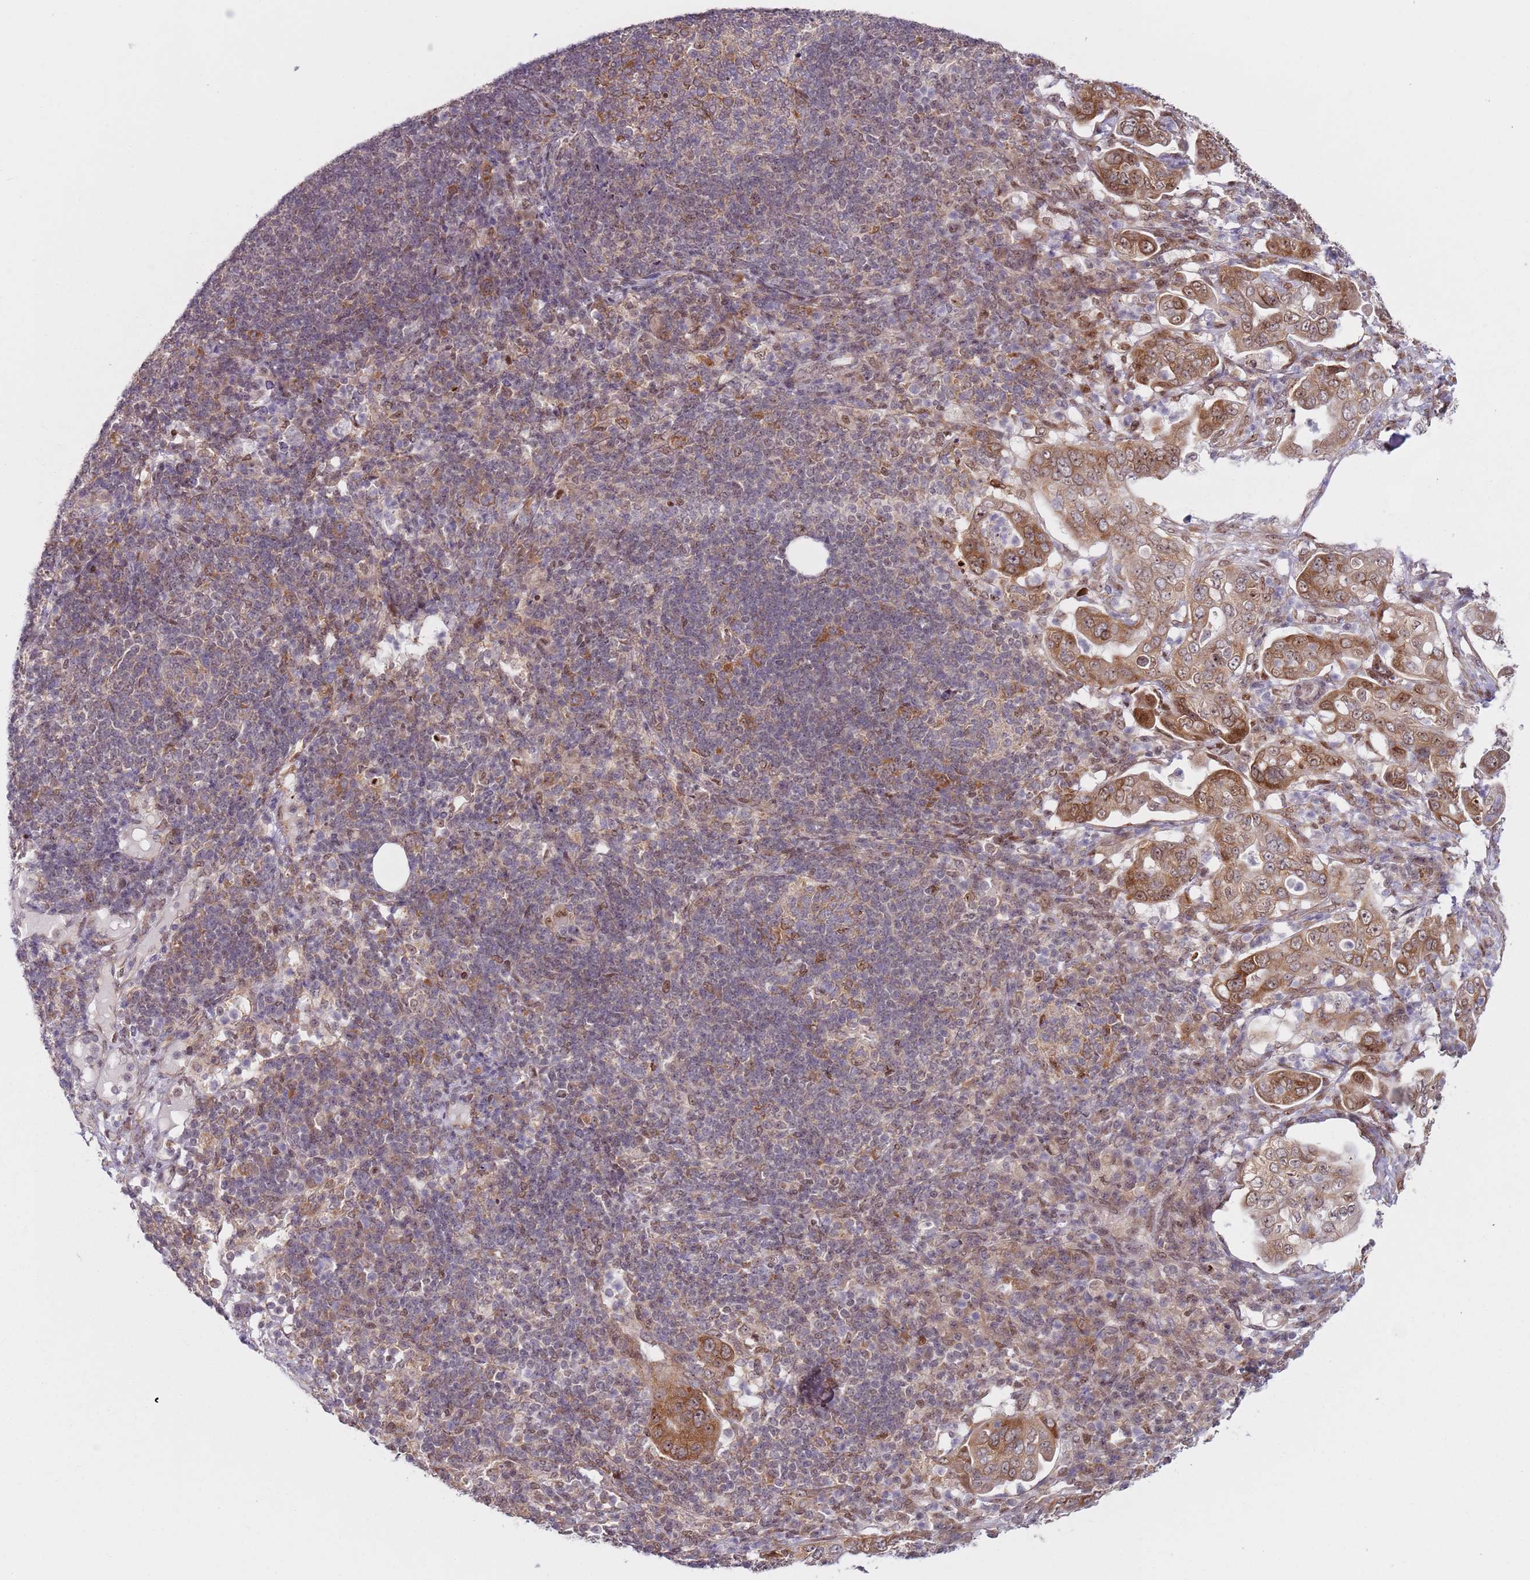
{"staining": {"intensity": "moderate", "quantity": ">75%", "location": "cytoplasmic/membranous,nuclear"}, "tissue": "pancreatic cancer", "cell_type": "Tumor cells", "image_type": "cancer", "snomed": [{"axis": "morphology", "description": "Normal tissue, NOS"}, {"axis": "morphology", "description": "Adenocarcinoma, NOS"}, {"axis": "topography", "description": "Lymph node"}, {"axis": "topography", "description": "Pancreas"}], "caption": "Immunohistochemical staining of adenocarcinoma (pancreatic) demonstrates moderate cytoplasmic/membranous and nuclear protein expression in about >75% of tumor cells.", "gene": "SLC25A32", "patient": {"sex": "female", "age": 67}}